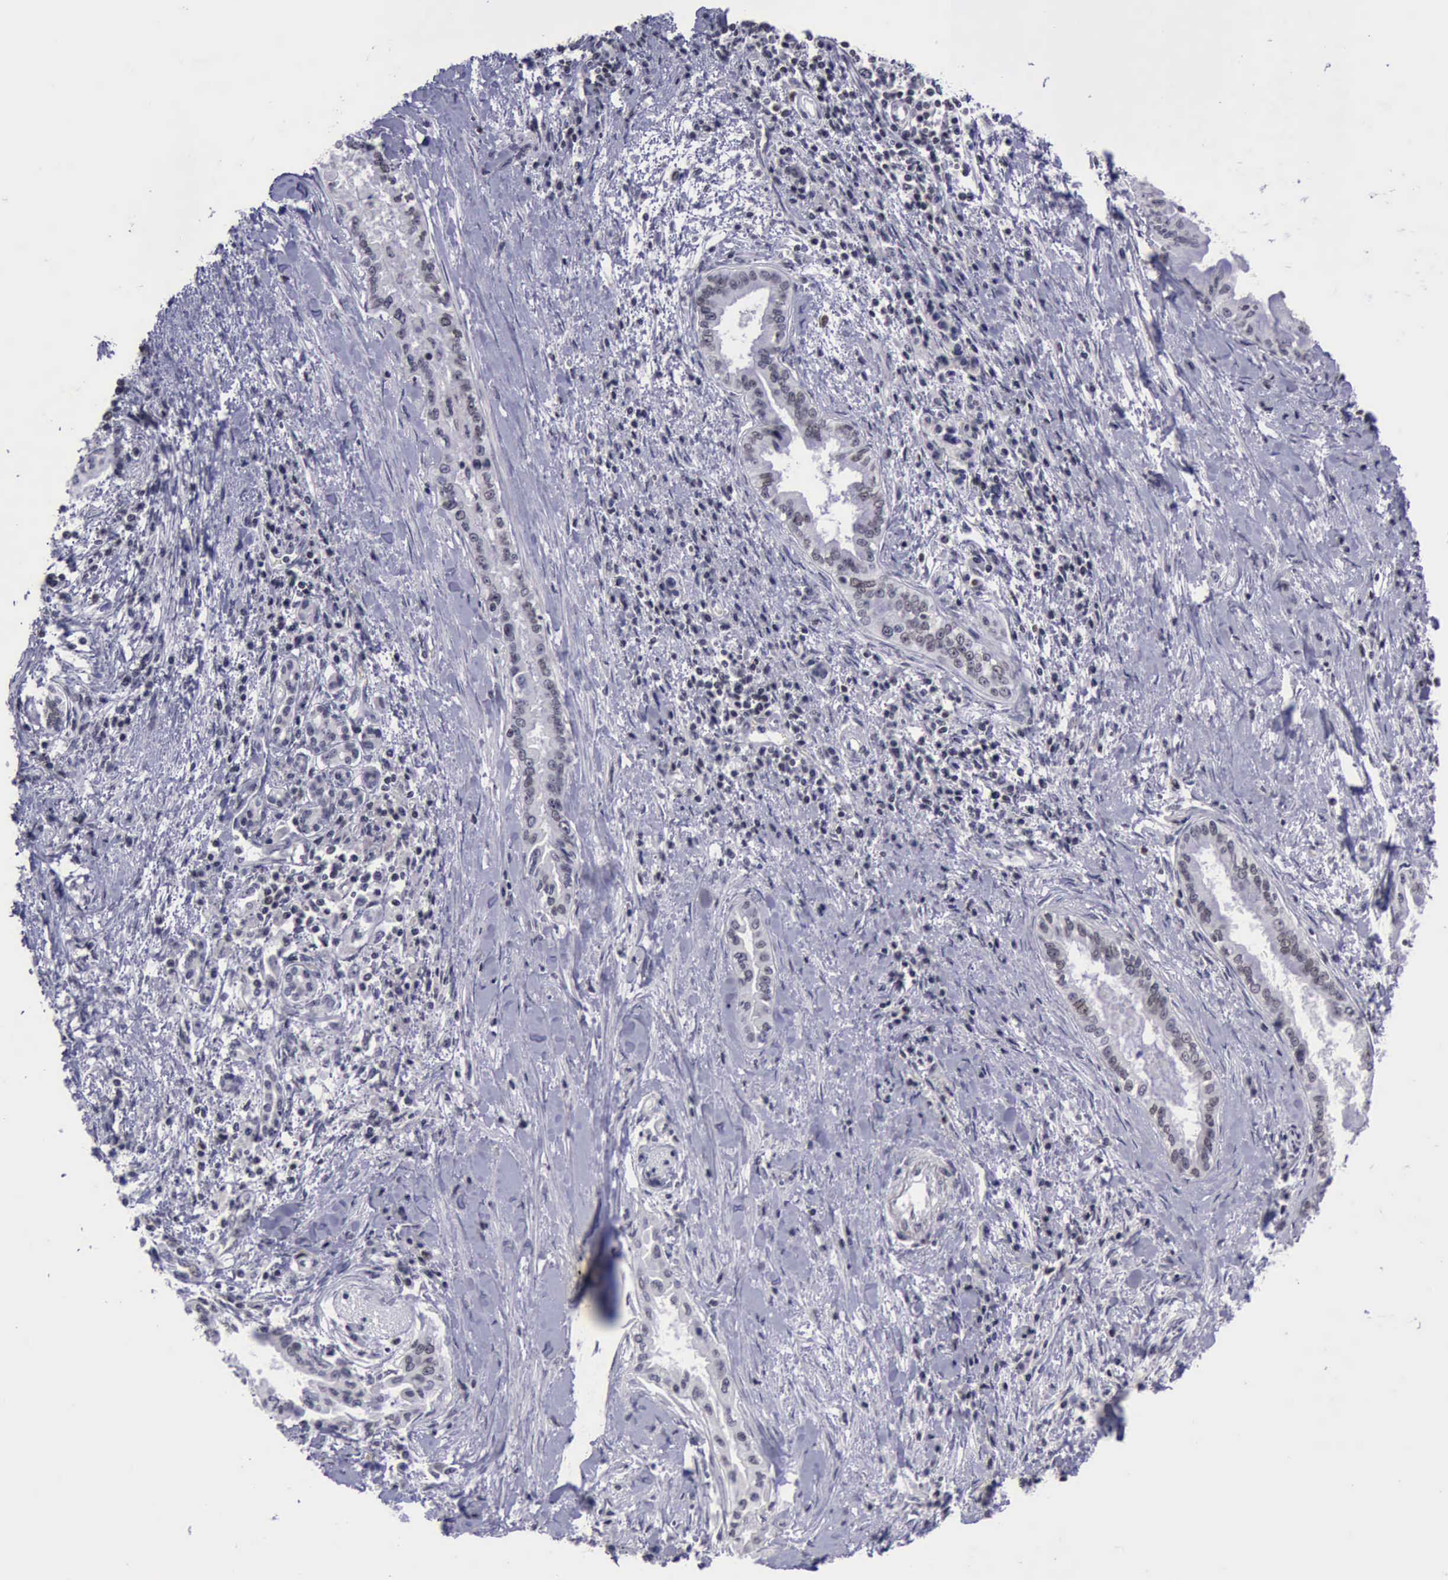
{"staining": {"intensity": "negative", "quantity": "none", "location": "none"}, "tissue": "pancreatic cancer", "cell_type": "Tumor cells", "image_type": "cancer", "snomed": [{"axis": "morphology", "description": "Adenocarcinoma, NOS"}, {"axis": "topography", "description": "Pancreas"}], "caption": "High power microscopy photomicrograph of an immunohistochemistry image of pancreatic cancer, revealing no significant expression in tumor cells.", "gene": "YY1", "patient": {"sex": "female", "age": 64}}